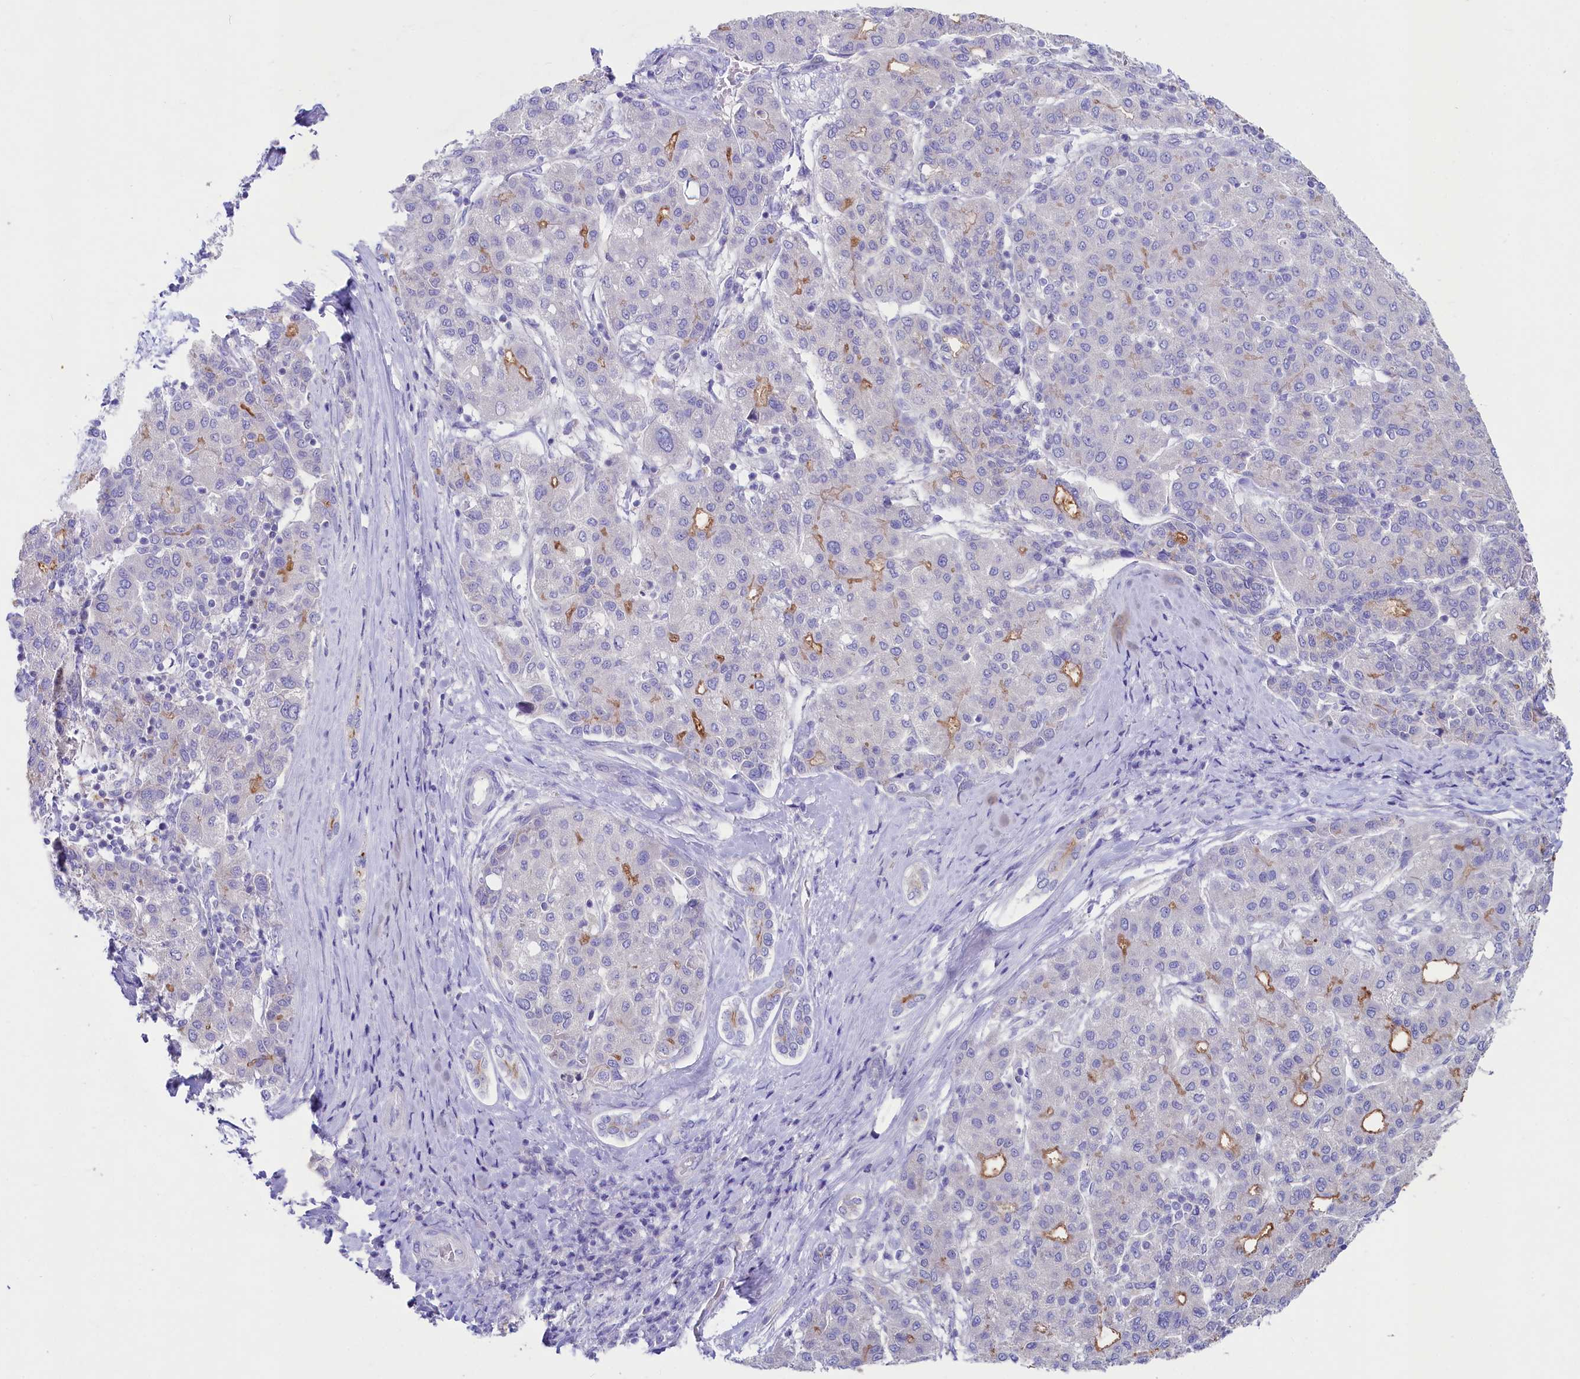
{"staining": {"intensity": "moderate", "quantity": "<25%", "location": "cytoplasmic/membranous"}, "tissue": "liver cancer", "cell_type": "Tumor cells", "image_type": "cancer", "snomed": [{"axis": "morphology", "description": "Carcinoma, Hepatocellular, NOS"}, {"axis": "topography", "description": "Liver"}], "caption": "Brown immunohistochemical staining in human hepatocellular carcinoma (liver) reveals moderate cytoplasmic/membranous staining in about <25% of tumor cells. (DAB (3,3'-diaminobenzidine) IHC, brown staining for protein, blue staining for nuclei).", "gene": "VPS26B", "patient": {"sex": "male", "age": 65}}